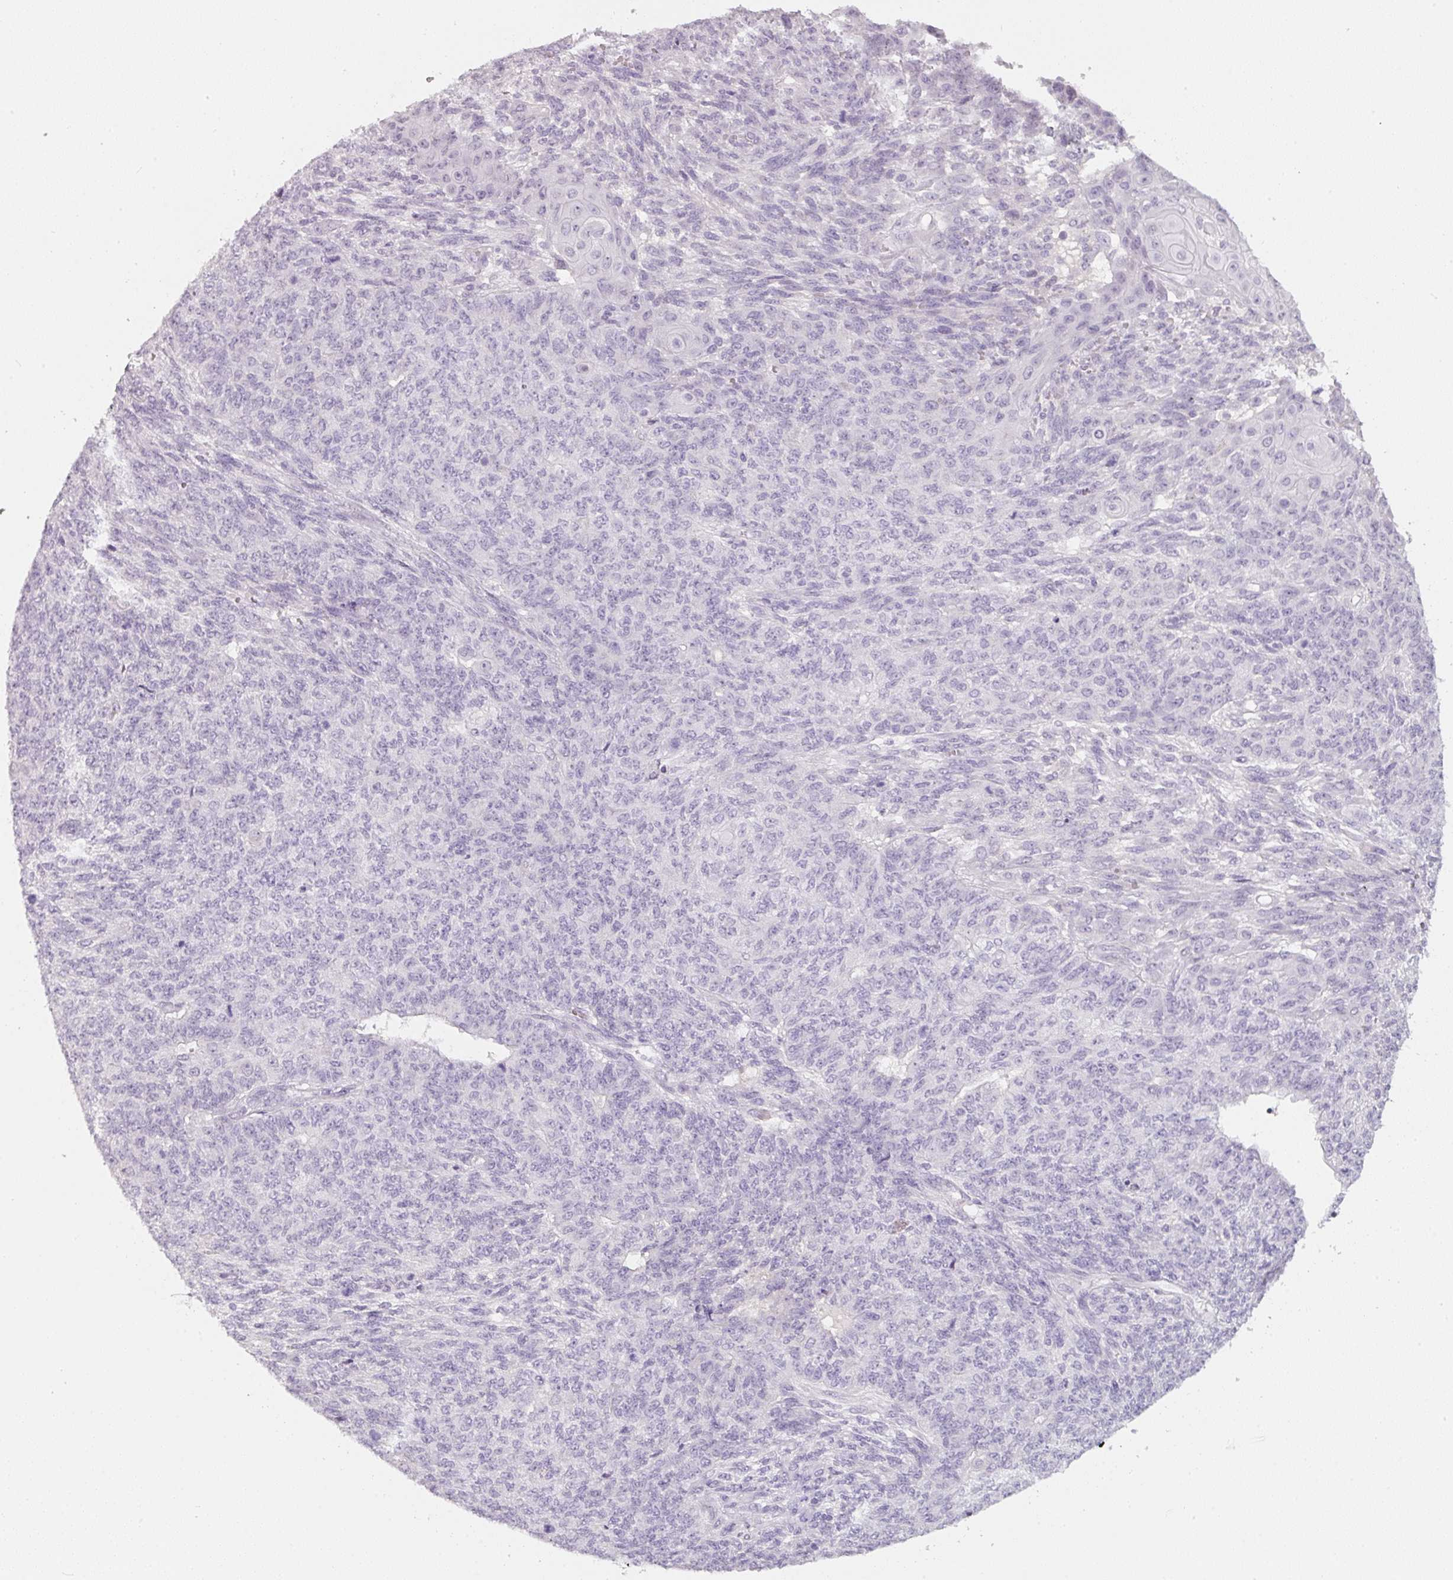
{"staining": {"intensity": "negative", "quantity": "none", "location": "none"}, "tissue": "endometrial cancer", "cell_type": "Tumor cells", "image_type": "cancer", "snomed": [{"axis": "morphology", "description": "Adenocarcinoma, NOS"}, {"axis": "topography", "description": "Endometrium"}], "caption": "A micrograph of human endometrial cancer is negative for staining in tumor cells. The staining was performed using DAB (3,3'-diaminobenzidine) to visualize the protein expression in brown, while the nuclei were stained in blue with hematoxylin (Magnification: 20x).", "gene": "ENSG00000206549", "patient": {"sex": "female", "age": 32}}